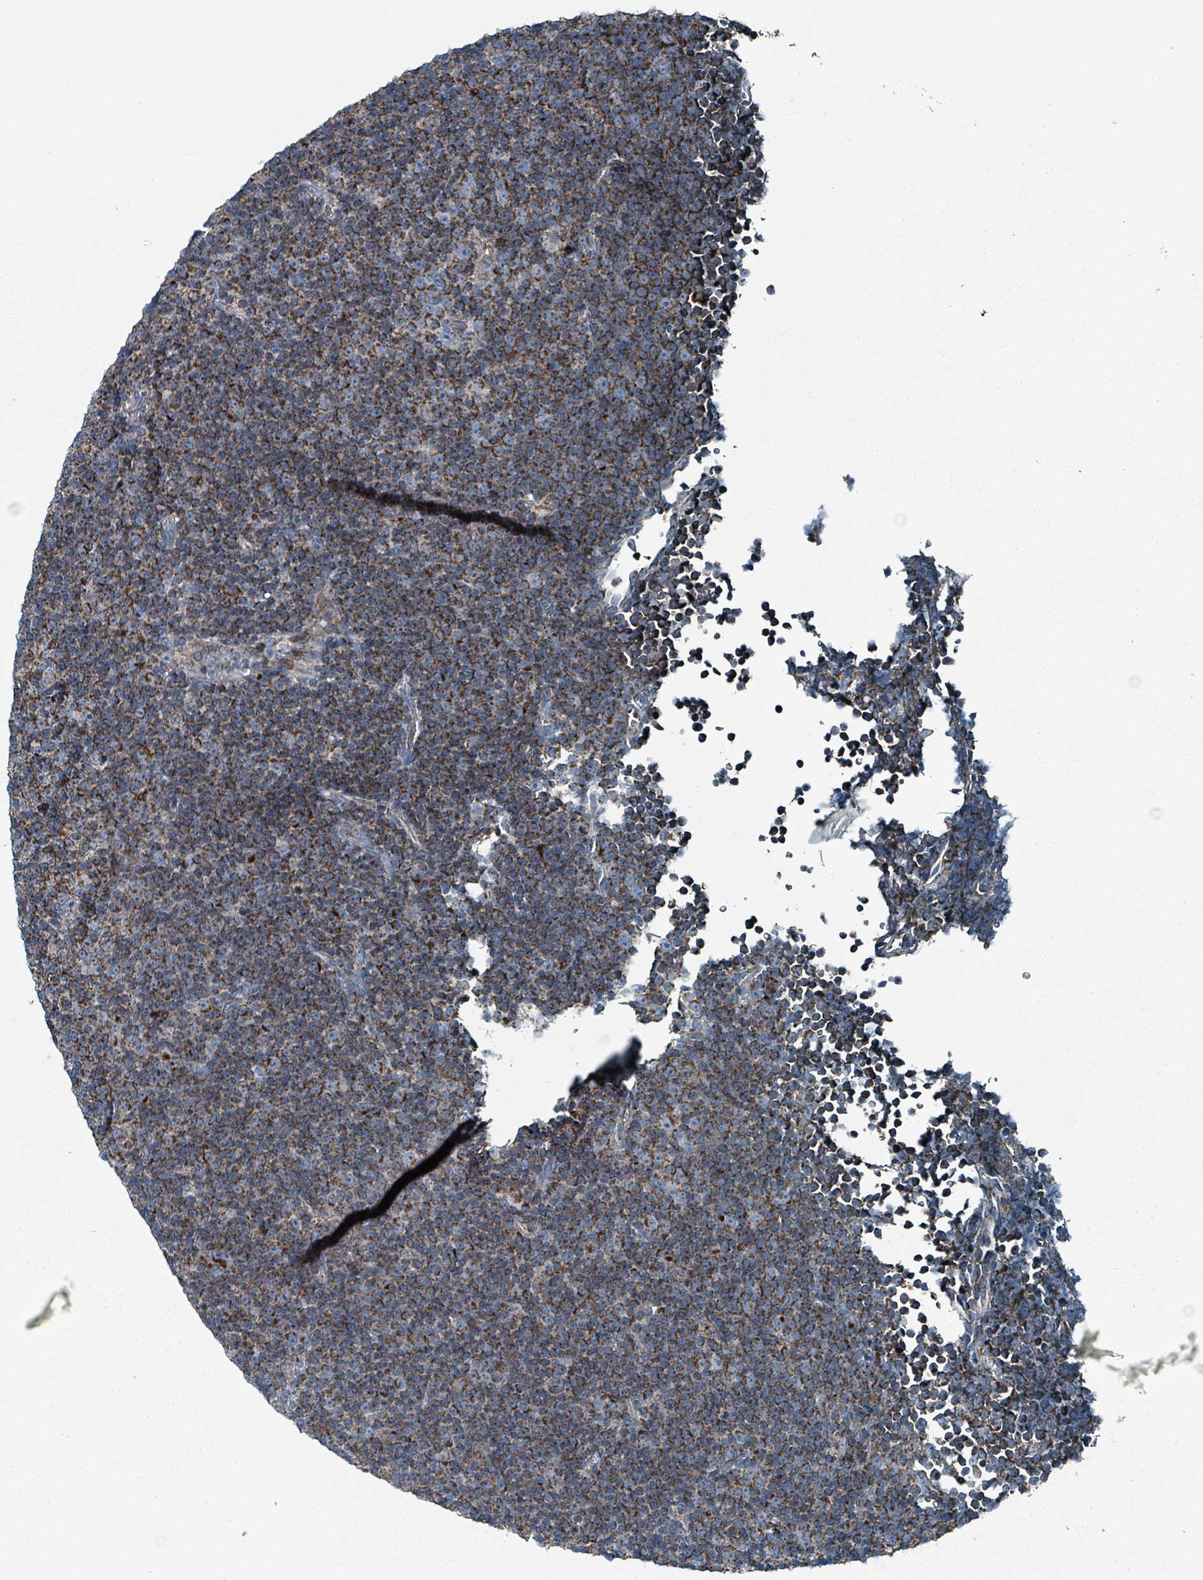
{"staining": {"intensity": "strong", "quantity": ">75%", "location": "cytoplasmic/membranous"}, "tissue": "lymphoma", "cell_type": "Tumor cells", "image_type": "cancer", "snomed": [{"axis": "morphology", "description": "Malignant lymphoma, non-Hodgkin's type, Low grade"}, {"axis": "topography", "description": "Lymph node"}], "caption": "Protein staining demonstrates strong cytoplasmic/membranous expression in about >75% of tumor cells in low-grade malignant lymphoma, non-Hodgkin's type. Using DAB (3,3'-diaminobenzidine) (brown) and hematoxylin (blue) stains, captured at high magnification using brightfield microscopy.", "gene": "ABHD18", "patient": {"sex": "female", "age": 67}}